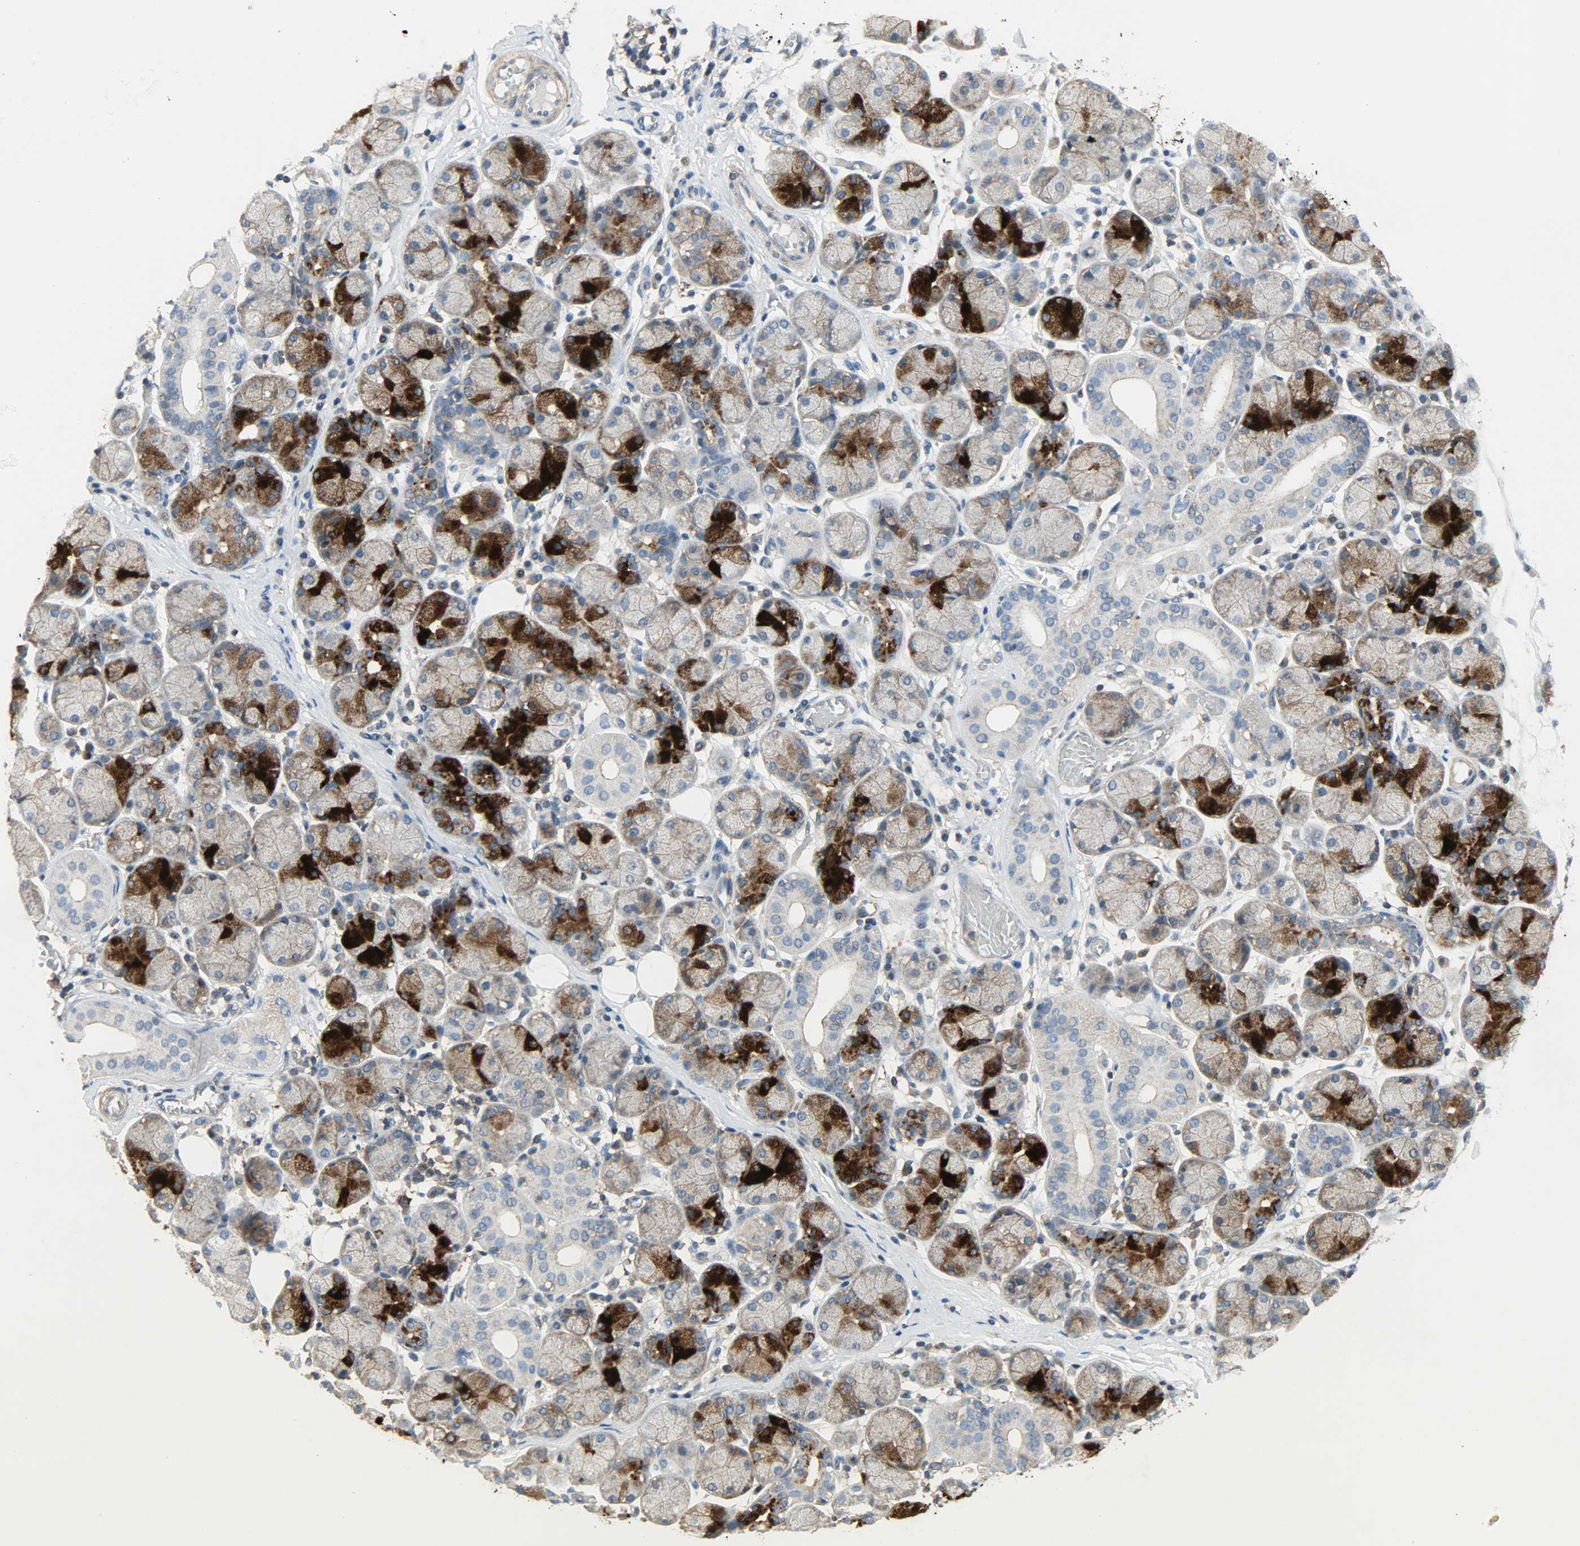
{"staining": {"intensity": "strong", "quantity": "<25%", "location": "cytoplasmic/membranous"}, "tissue": "salivary gland", "cell_type": "Glandular cells", "image_type": "normal", "snomed": [{"axis": "morphology", "description": "Normal tissue, NOS"}, {"axis": "topography", "description": "Salivary gland"}], "caption": "Immunohistochemistry (IHC) of unremarkable salivary gland shows medium levels of strong cytoplasmic/membranous staining in about <25% of glandular cells. (IHC, brightfield microscopy, high magnification).", "gene": "DNAJA4", "patient": {"sex": "female", "age": 24}}